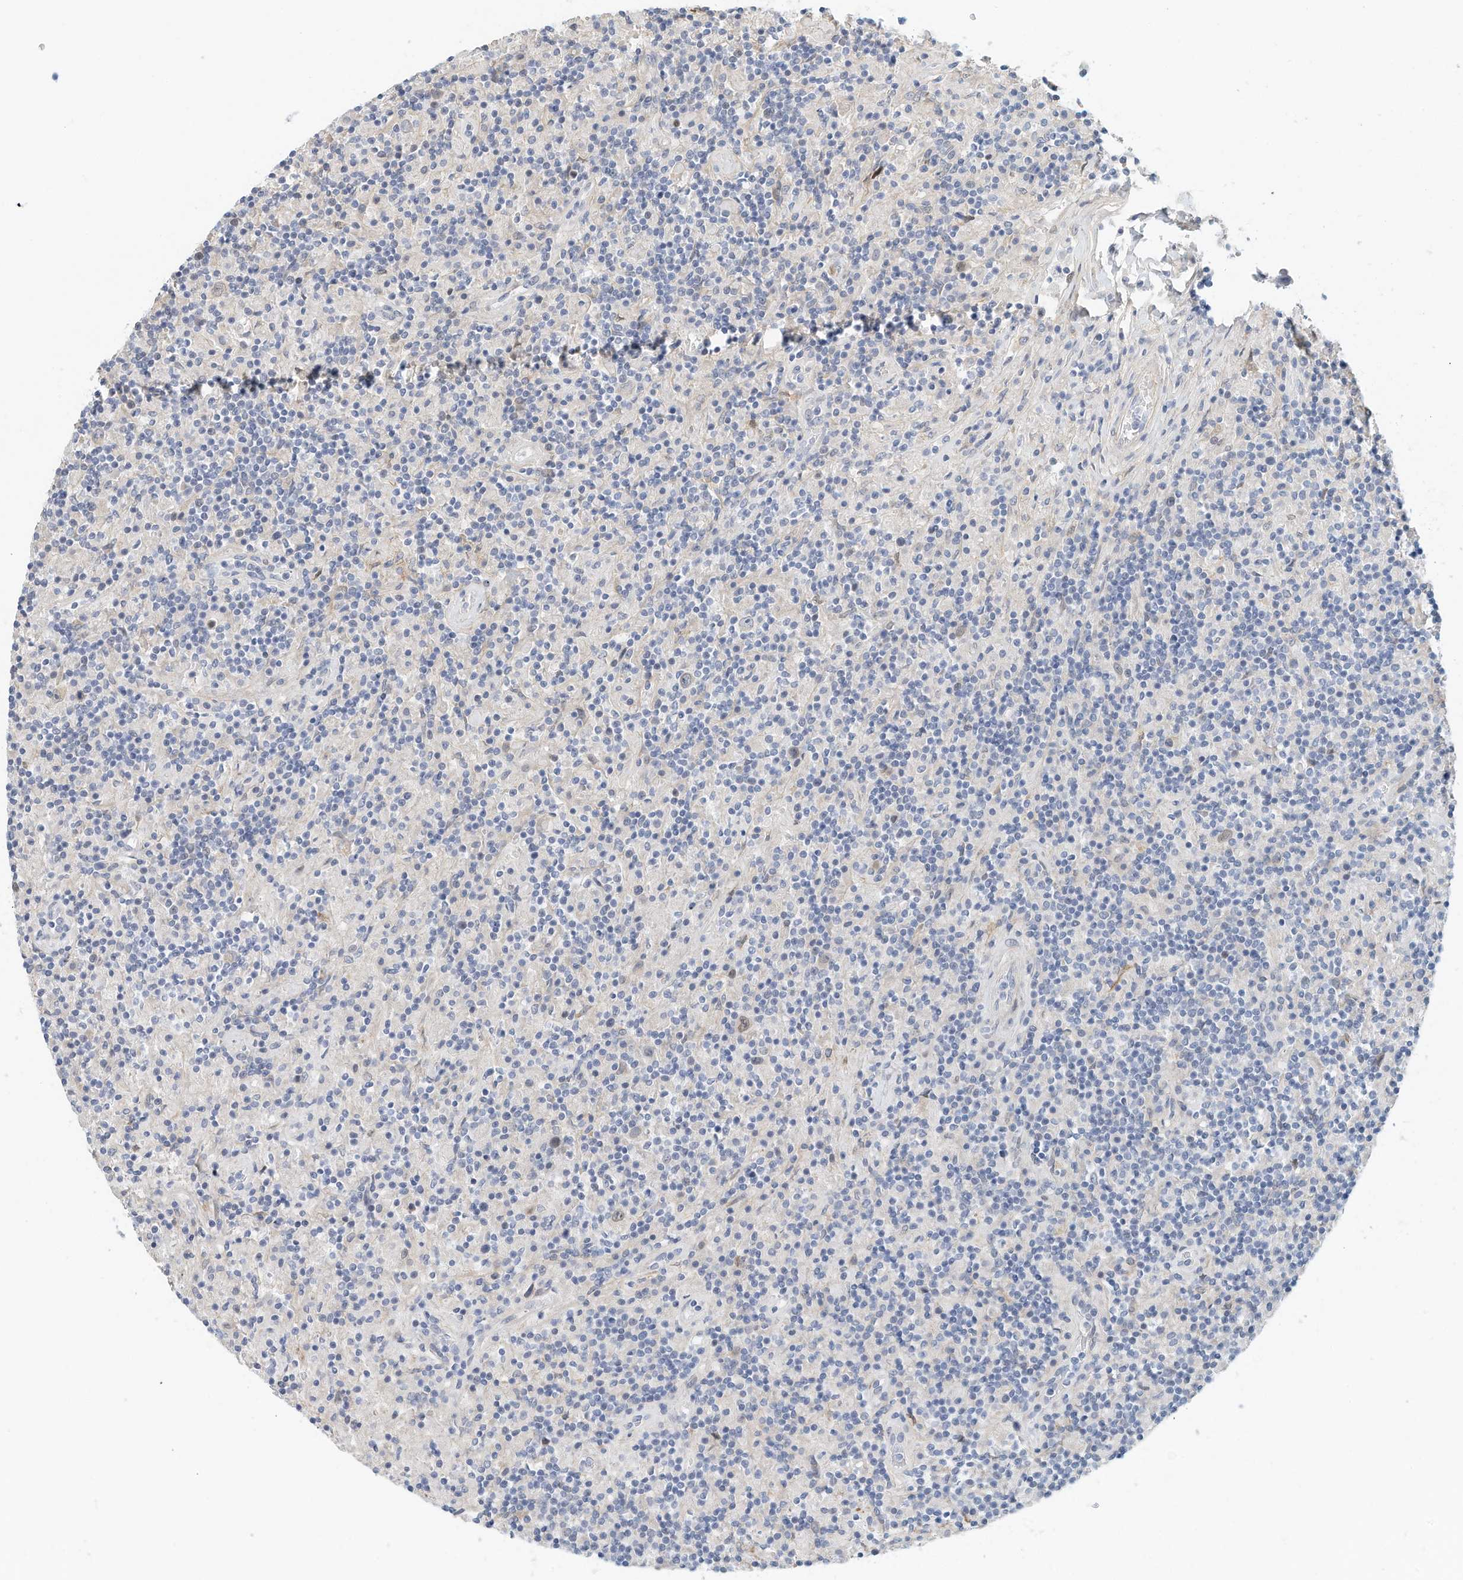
{"staining": {"intensity": "weak", "quantity": "25%-75%", "location": "nuclear"}, "tissue": "lymphoma", "cell_type": "Tumor cells", "image_type": "cancer", "snomed": [{"axis": "morphology", "description": "Hodgkin's disease, NOS"}, {"axis": "topography", "description": "Lymph node"}], "caption": "Immunohistochemical staining of lymphoma displays weak nuclear protein positivity in about 25%-75% of tumor cells. (DAB IHC with brightfield microscopy, high magnification).", "gene": "ARHGAP28", "patient": {"sex": "male", "age": 70}}